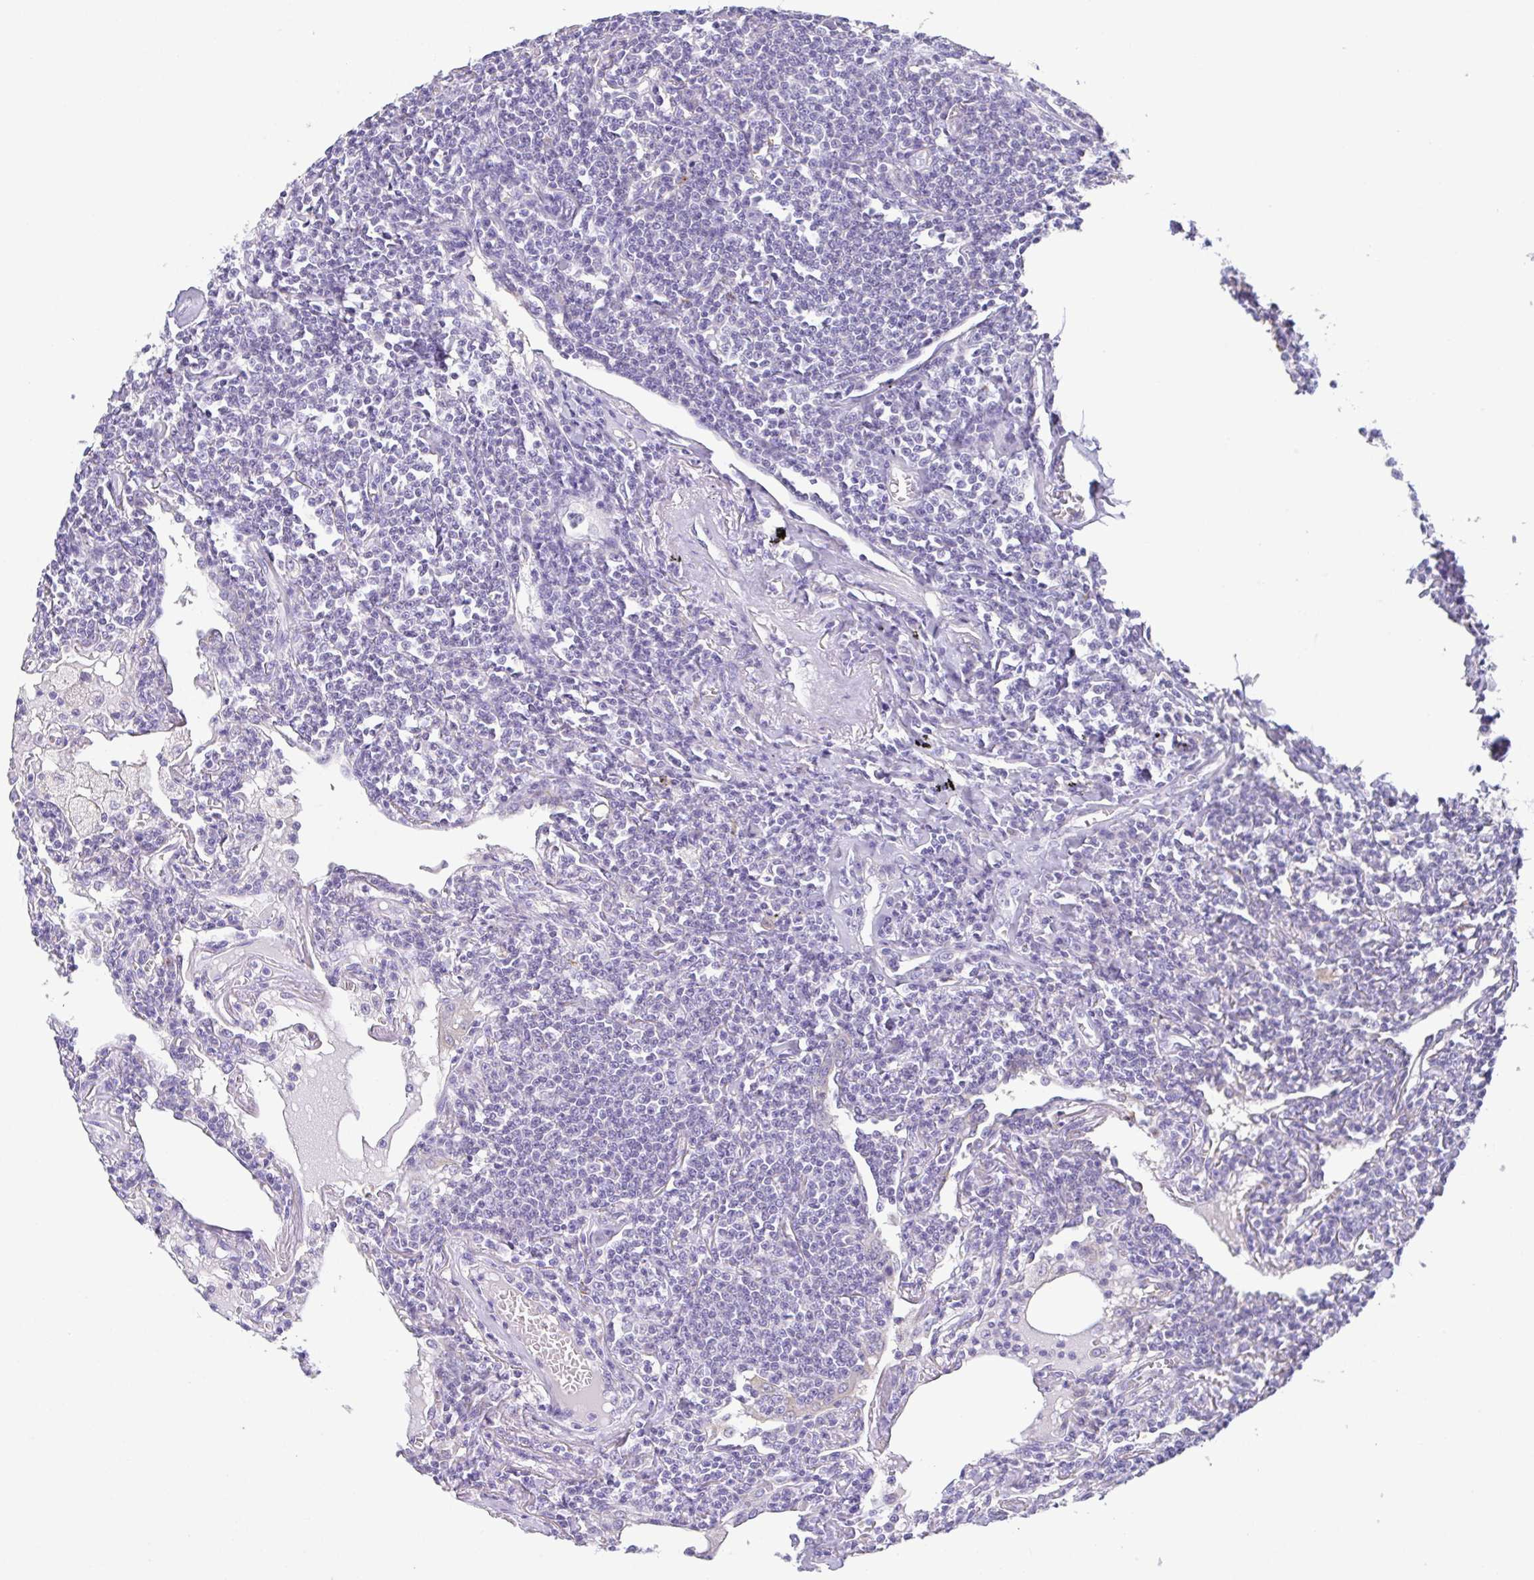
{"staining": {"intensity": "negative", "quantity": "none", "location": "none"}, "tissue": "lymphoma", "cell_type": "Tumor cells", "image_type": "cancer", "snomed": [{"axis": "morphology", "description": "Malignant lymphoma, non-Hodgkin's type, Low grade"}, {"axis": "topography", "description": "Lung"}], "caption": "Immunohistochemistry image of neoplastic tissue: low-grade malignant lymphoma, non-Hodgkin's type stained with DAB exhibits no significant protein positivity in tumor cells.", "gene": "PKDREJ", "patient": {"sex": "female", "age": 71}}